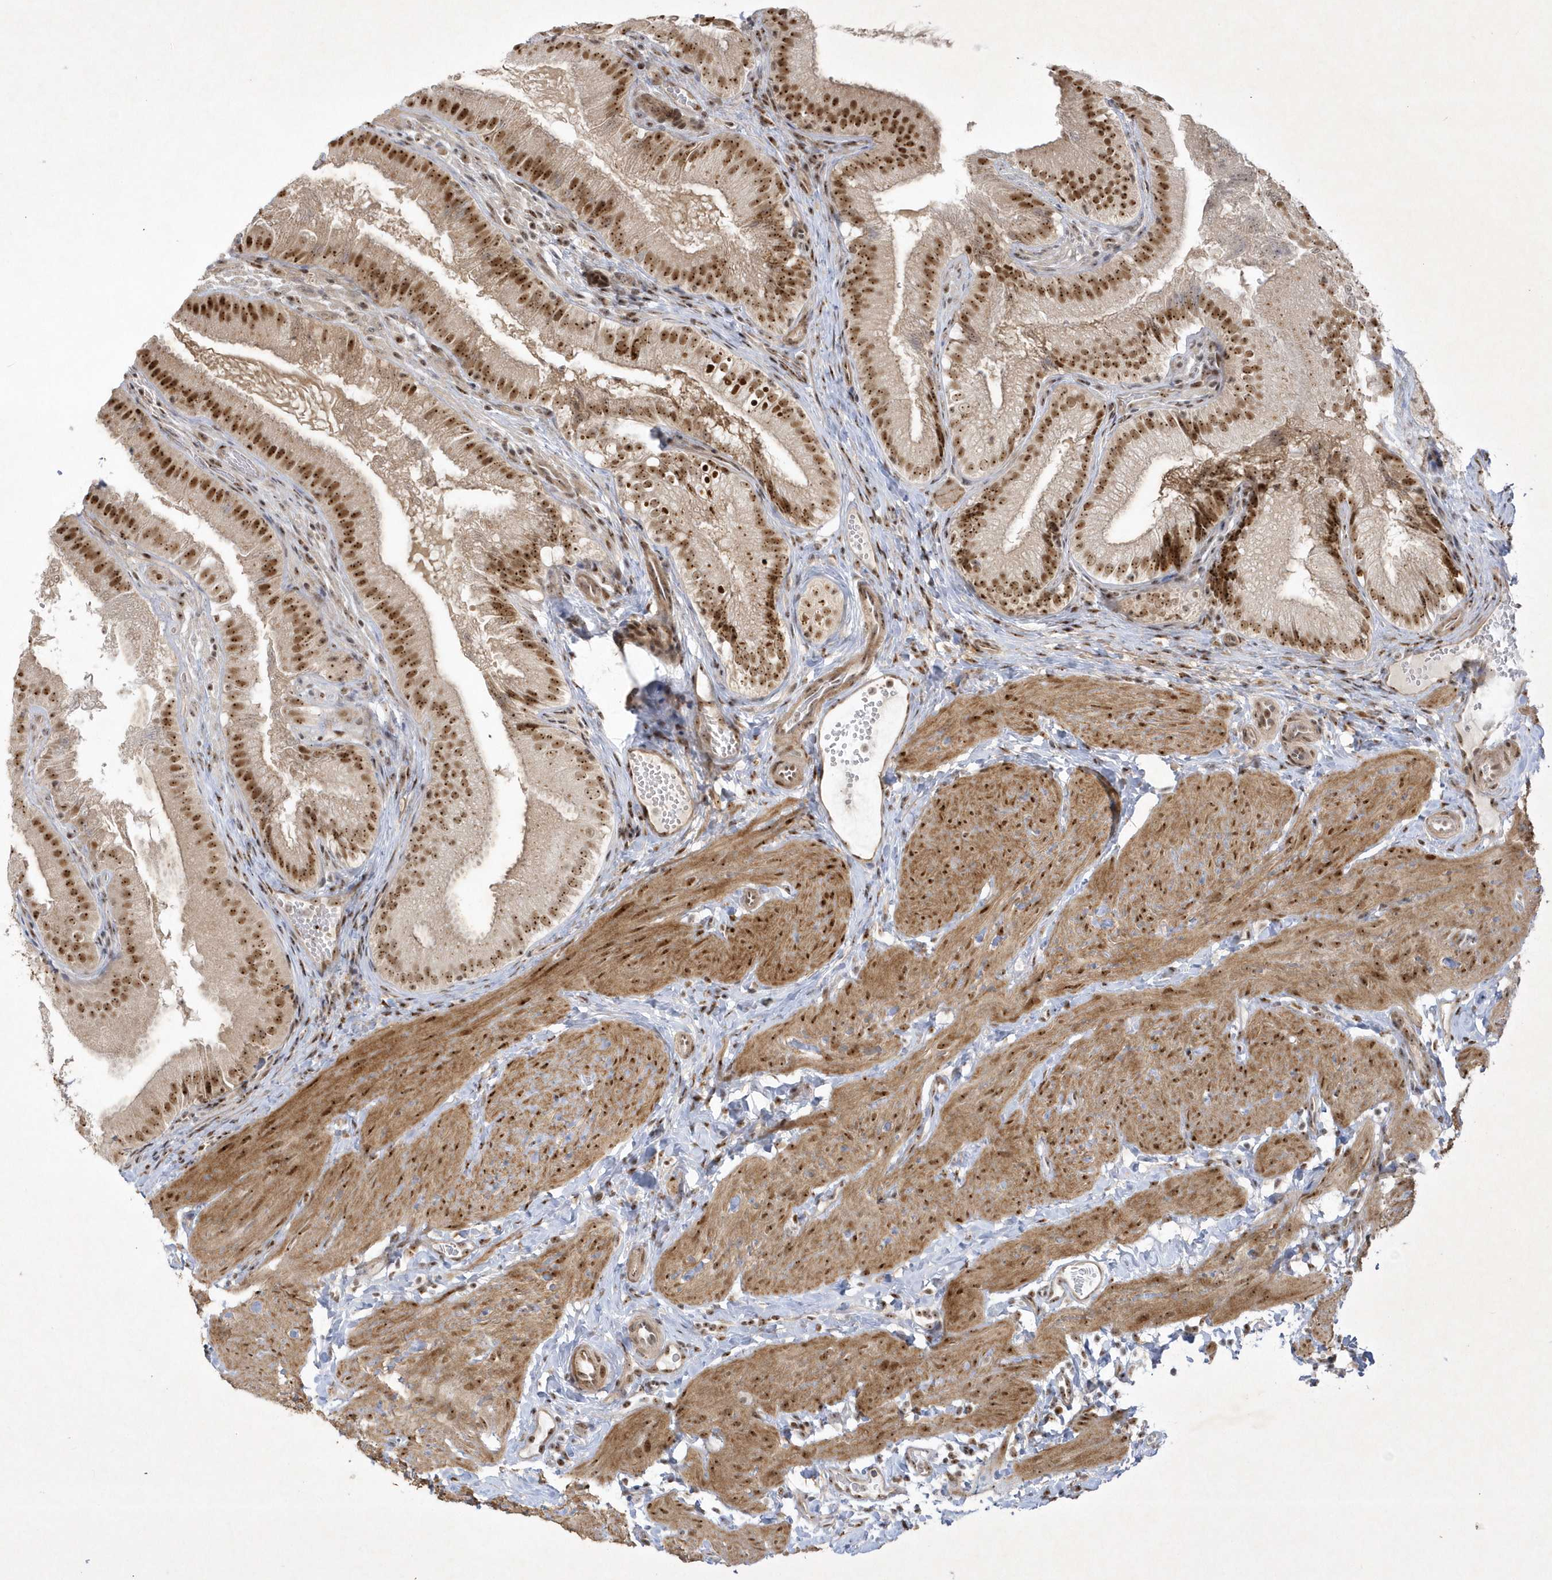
{"staining": {"intensity": "strong", "quantity": ">75%", "location": "cytoplasmic/membranous"}, "tissue": "gallbladder", "cell_type": "Glandular cells", "image_type": "normal", "snomed": [{"axis": "morphology", "description": "Normal tissue, NOS"}, {"axis": "topography", "description": "Gallbladder"}], "caption": "IHC of unremarkable gallbladder exhibits high levels of strong cytoplasmic/membranous staining in approximately >75% of glandular cells. Immunohistochemistry (ihc) stains the protein of interest in brown and the nuclei are stained blue.", "gene": "NPM3", "patient": {"sex": "female", "age": 30}}